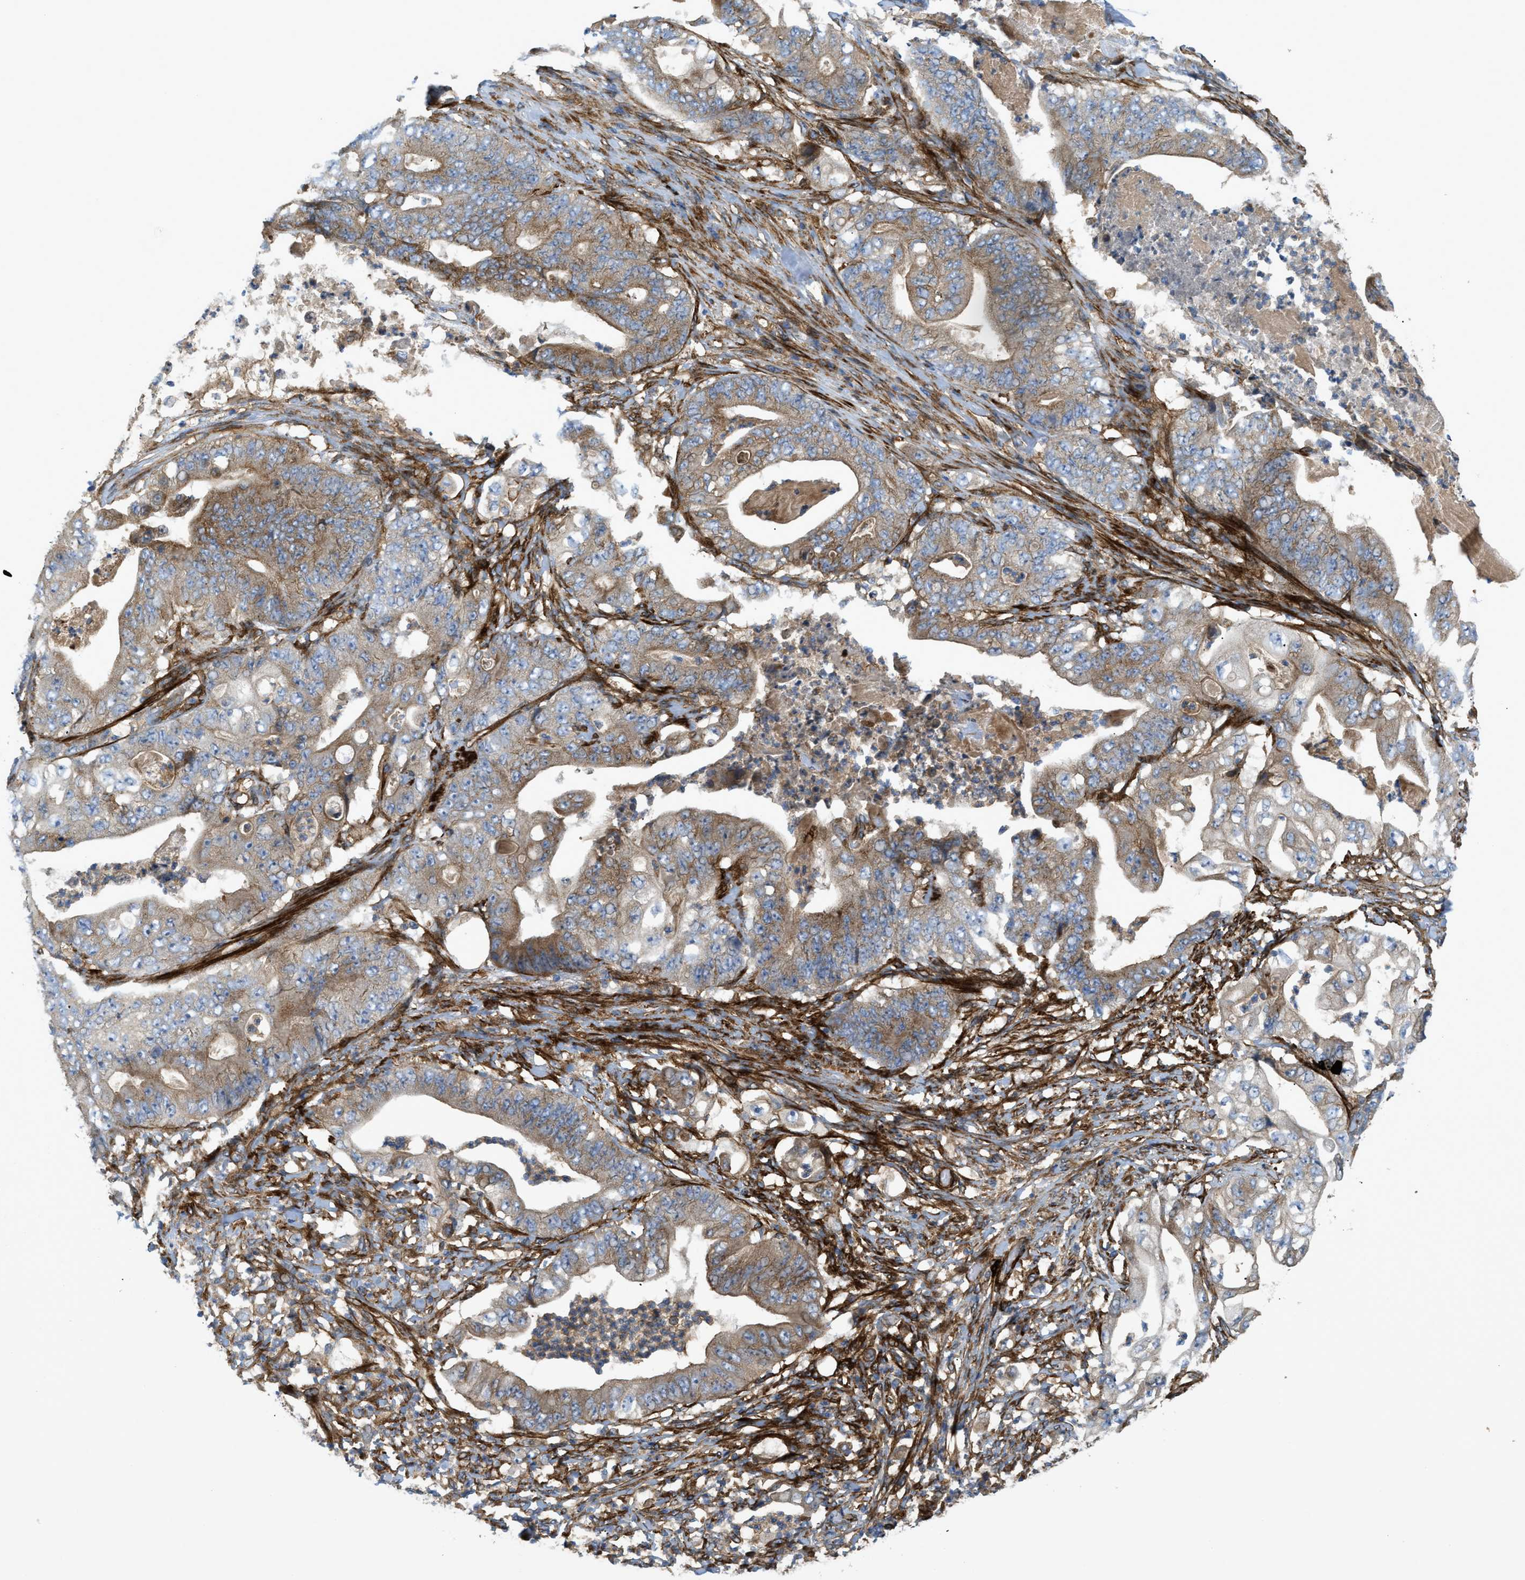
{"staining": {"intensity": "moderate", "quantity": "25%-75%", "location": "cytoplasmic/membranous"}, "tissue": "stomach cancer", "cell_type": "Tumor cells", "image_type": "cancer", "snomed": [{"axis": "morphology", "description": "Adenocarcinoma, NOS"}, {"axis": "topography", "description": "Stomach"}], "caption": "Stomach cancer (adenocarcinoma) tissue exhibits moderate cytoplasmic/membranous expression in approximately 25%-75% of tumor cells", "gene": "PICALM", "patient": {"sex": "female", "age": 73}}